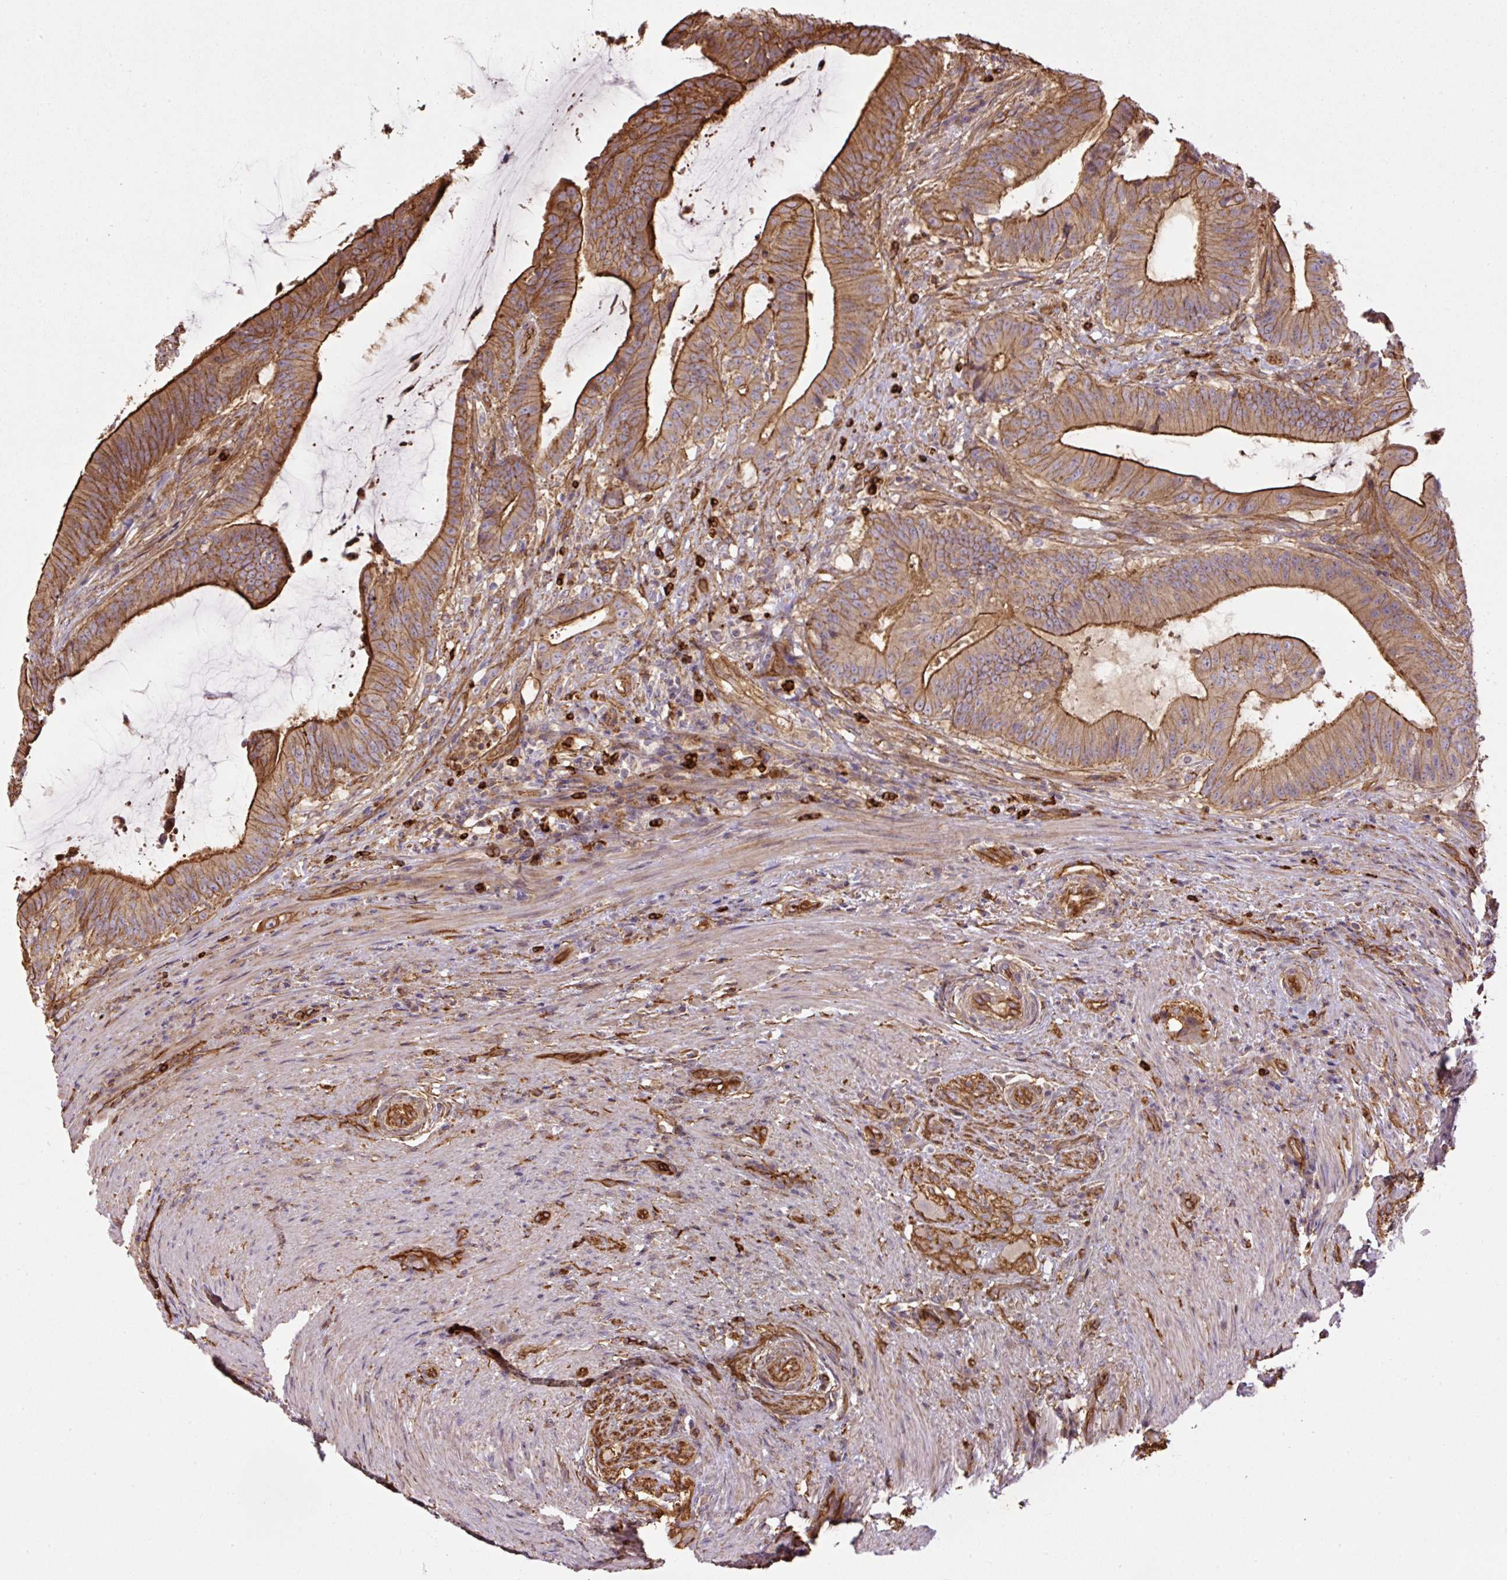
{"staining": {"intensity": "moderate", "quantity": ">75%", "location": "cytoplasmic/membranous"}, "tissue": "colorectal cancer", "cell_type": "Tumor cells", "image_type": "cancer", "snomed": [{"axis": "morphology", "description": "Adenocarcinoma, NOS"}, {"axis": "topography", "description": "Colon"}], "caption": "Moderate cytoplasmic/membranous expression for a protein is identified in approximately >75% of tumor cells of adenocarcinoma (colorectal) using immunohistochemistry.", "gene": "B3GALT5", "patient": {"sex": "female", "age": 43}}